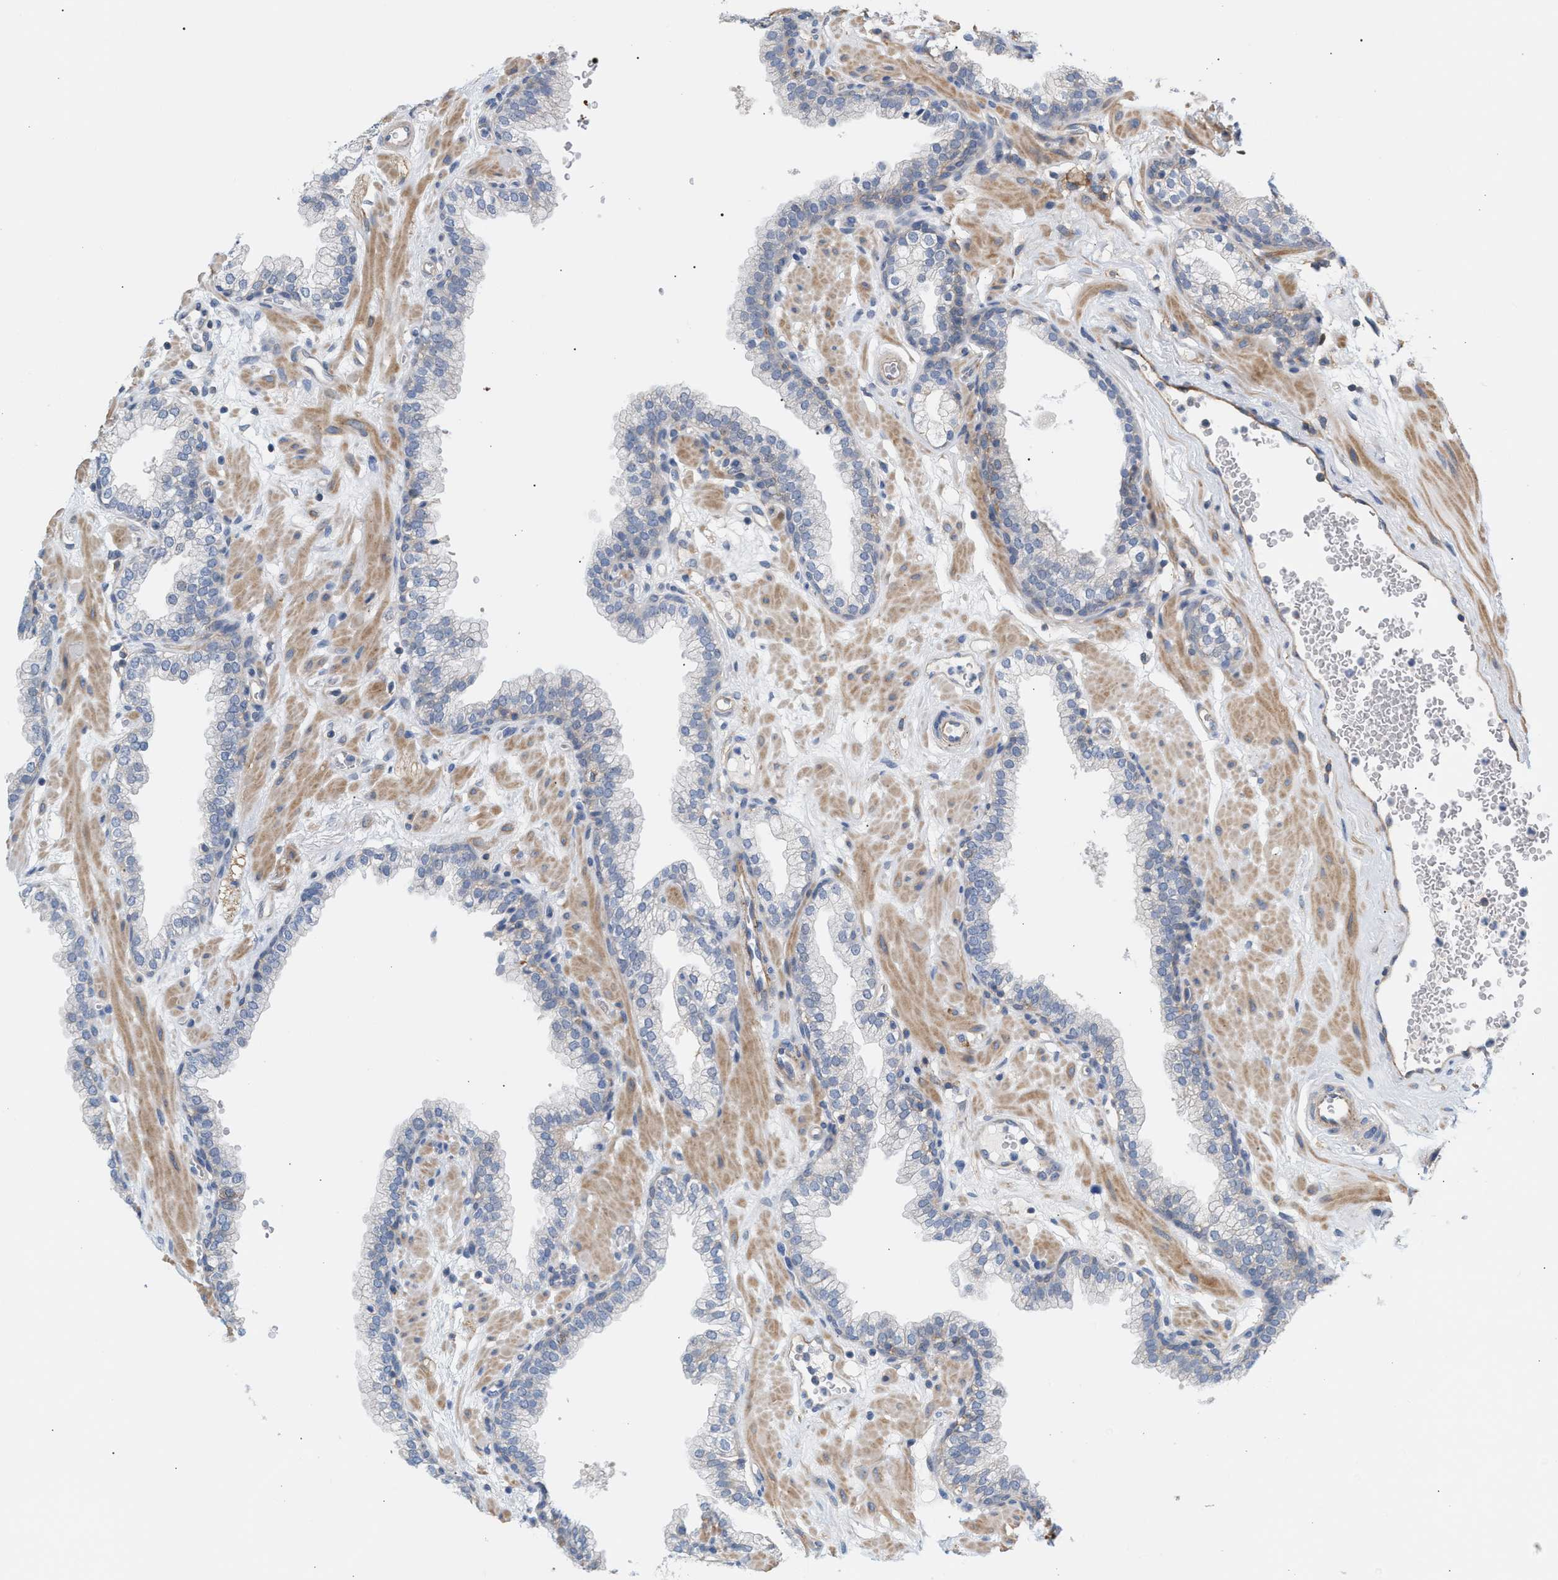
{"staining": {"intensity": "negative", "quantity": "none", "location": "none"}, "tissue": "prostate", "cell_type": "Glandular cells", "image_type": "normal", "snomed": [{"axis": "morphology", "description": "Normal tissue, NOS"}, {"axis": "morphology", "description": "Urothelial carcinoma, Low grade"}, {"axis": "topography", "description": "Urinary bladder"}, {"axis": "topography", "description": "Prostate"}], "caption": "Immunohistochemistry (IHC) of benign prostate reveals no positivity in glandular cells.", "gene": "LRCH1", "patient": {"sex": "male", "age": 60}}